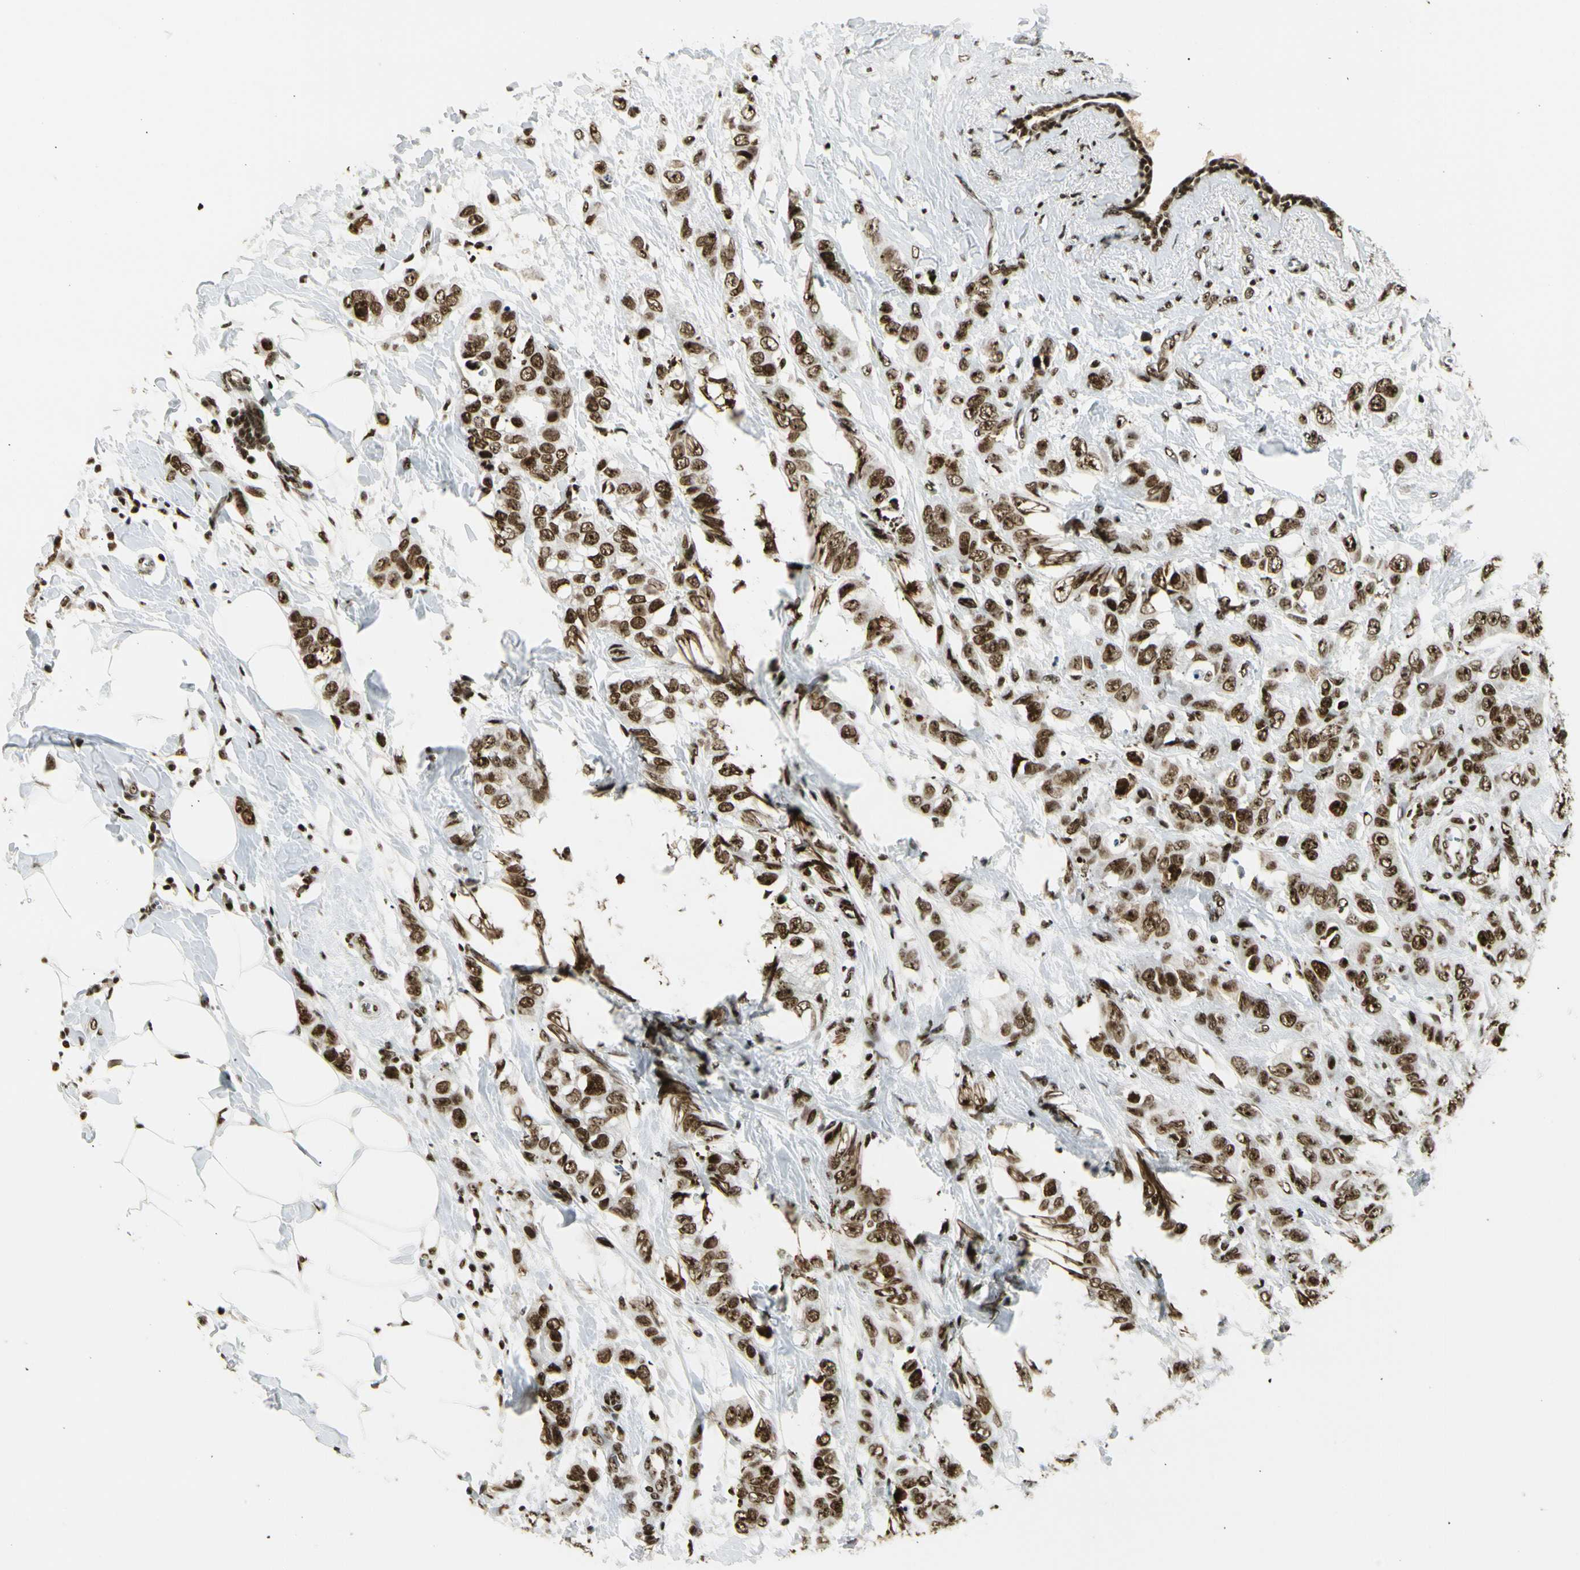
{"staining": {"intensity": "strong", "quantity": ">75%", "location": "nuclear"}, "tissue": "breast cancer", "cell_type": "Tumor cells", "image_type": "cancer", "snomed": [{"axis": "morphology", "description": "Normal tissue, NOS"}, {"axis": "morphology", "description": "Duct carcinoma"}, {"axis": "topography", "description": "Breast"}], "caption": "Immunohistochemistry staining of breast cancer (invasive ductal carcinoma), which shows high levels of strong nuclear staining in approximately >75% of tumor cells indicating strong nuclear protein positivity. The staining was performed using DAB (3,3'-diaminobenzidine) (brown) for protein detection and nuclei were counterstained in hematoxylin (blue).", "gene": "UBTF", "patient": {"sex": "female", "age": 50}}